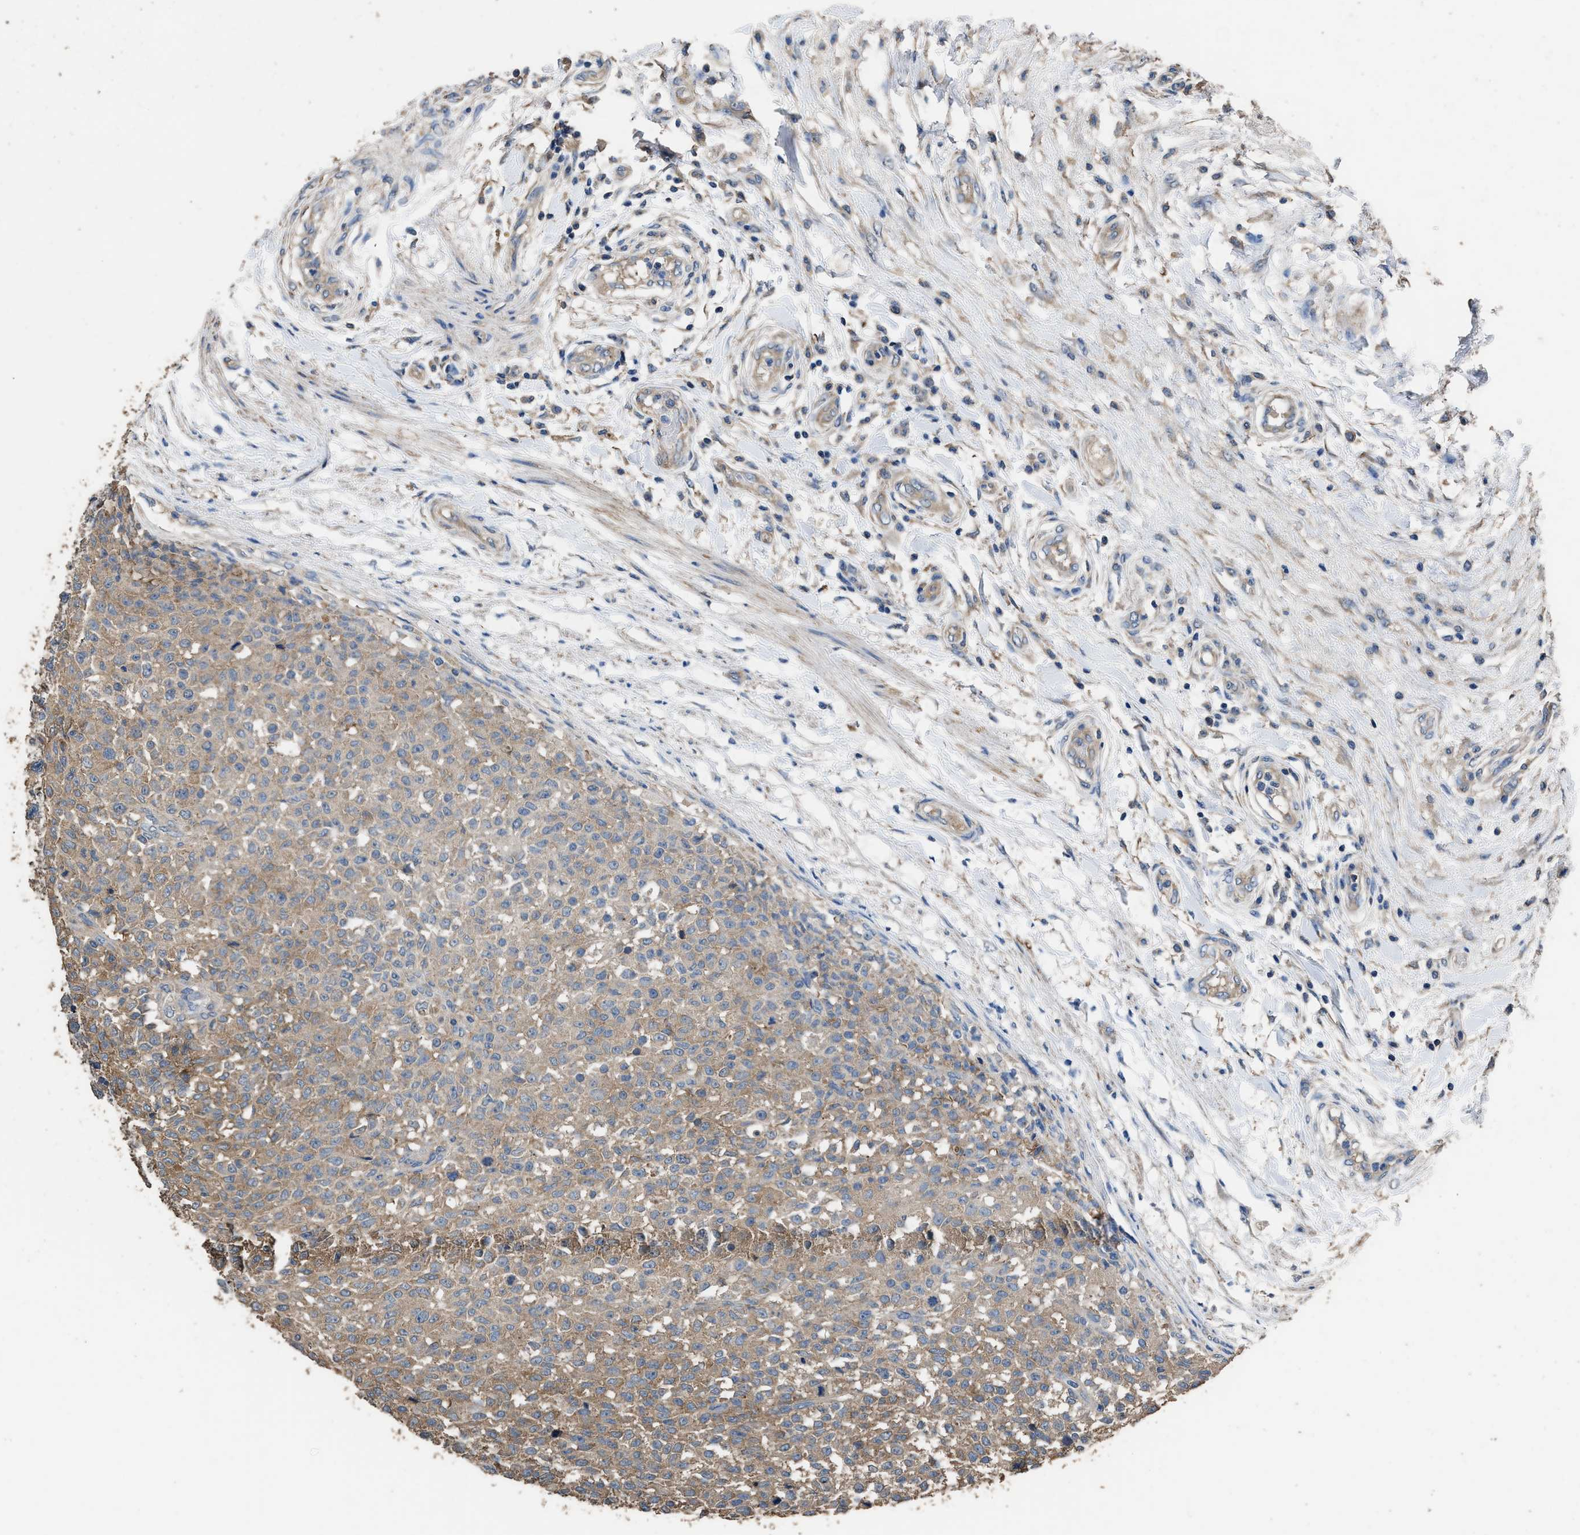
{"staining": {"intensity": "weak", "quantity": "25%-75%", "location": "cytoplasmic/membranous"}, "tissue": "testis cancer", "cell_type": "Tumor cells", "image_type": "cancer", "snomed": [{"axis": "morphology", "description": "Seminoma, NOS"}, {"axis": "topography", "description": "Testis"}], "caption": "This micrograph displays immunohistochemistry (IHC) staining of testis cancer, with low weak cytoplasmic/membranous expression in about 25%-75% of tumor cells.", "gene": "ITSN1", "patient": {"sex": "male", "age": 59}}